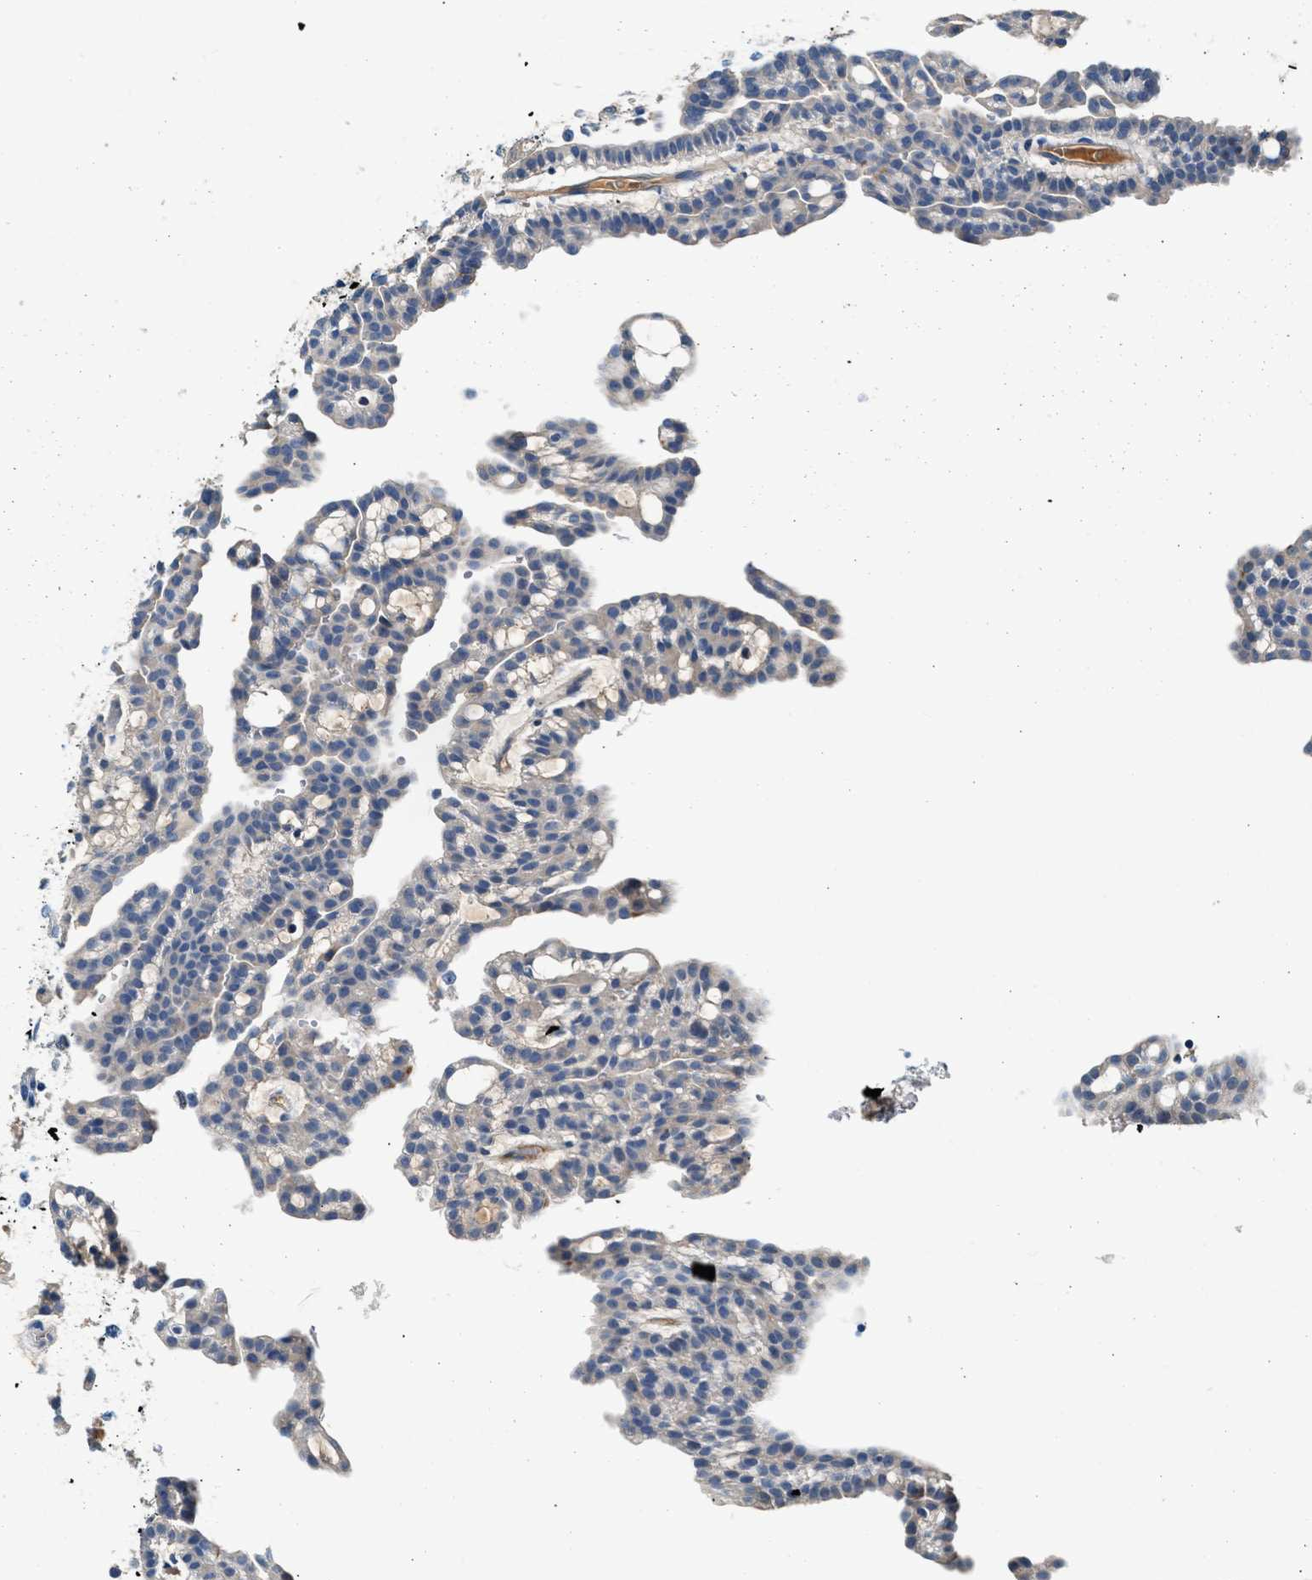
{"staining": {"intensity": "negative", "quantity": "none", "location": "none"}, "tissue": "renal cancer", "cell_type": "Tumor cells", "image_type": "cancer", "snomed": [{"axis": "morphology", "description": "Adenocarcinoma, NOS"}, {"axis": "topography", "description": "Kidney"}], "caption": "This image is of renal adenocarcinoma stained with immunohistochemistry to label a protein in brown with the nuclei are counter-stained blue. There is no staining in tumor cells.", "gene": "RWDD2B", "patient": {"sex": "male", "age": 63}}